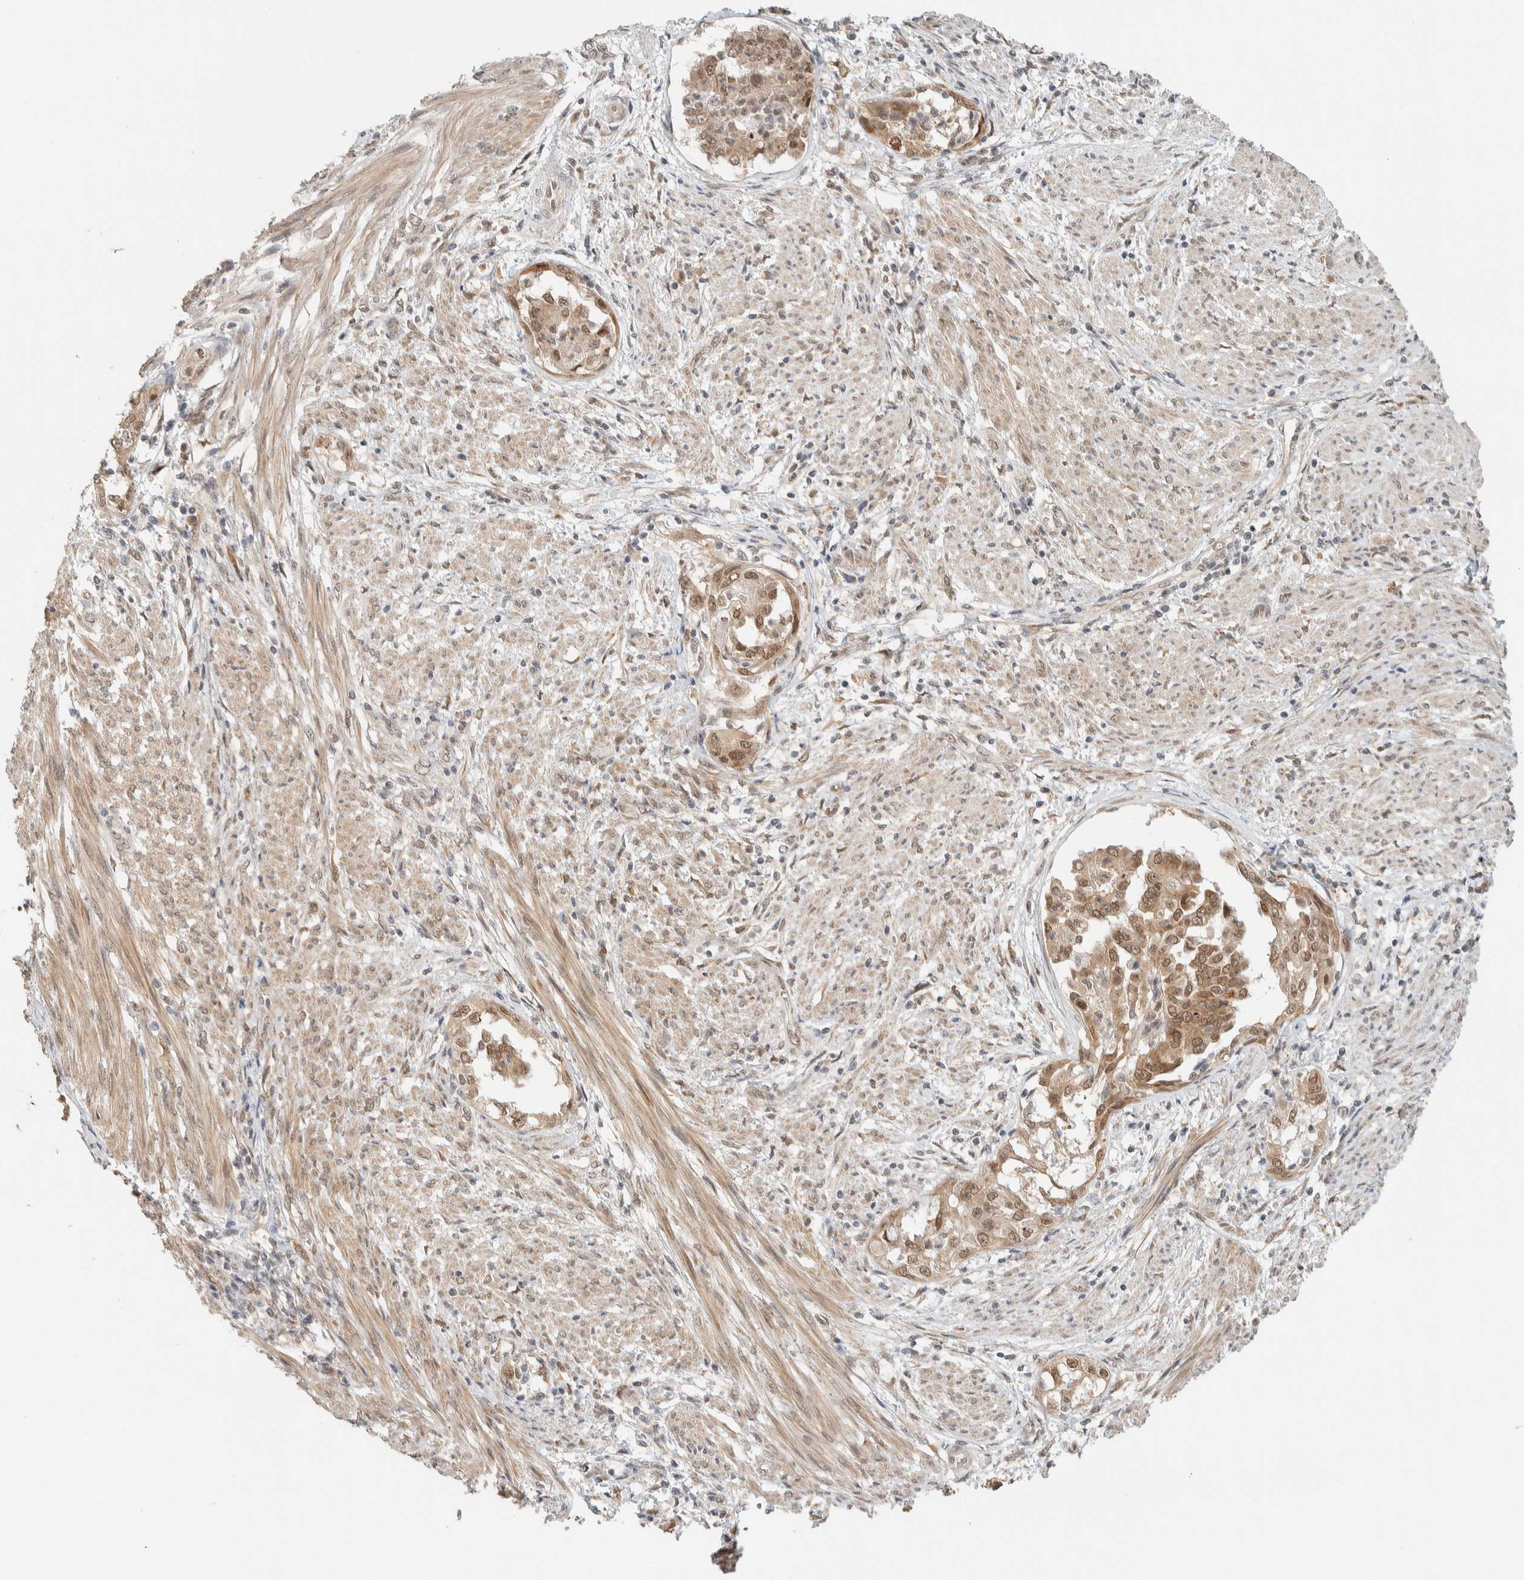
{"staining": {"intensity": "moderate", "quantity": ">75%", "location": "cytoplasmic/membranous,nuclear"}, "tissue": "endometrial cancer", "cell_type": "Tumor cells", "image_type": "cancer", "snomed": [{"axis": "morphology", "description": "Adenocarcinoma, NOS"}, {"axis": "topography", "description": "Endometrium"}], "caption": "This is a photomicrograph of IHC staining of endometrial adenocarcinoma, which shows moderate expression in the cytoplasmic/membranous and nuclear of tumor cells.", "gene": "ZBTB2", "patient": {"sex": "female", "age": 85}}